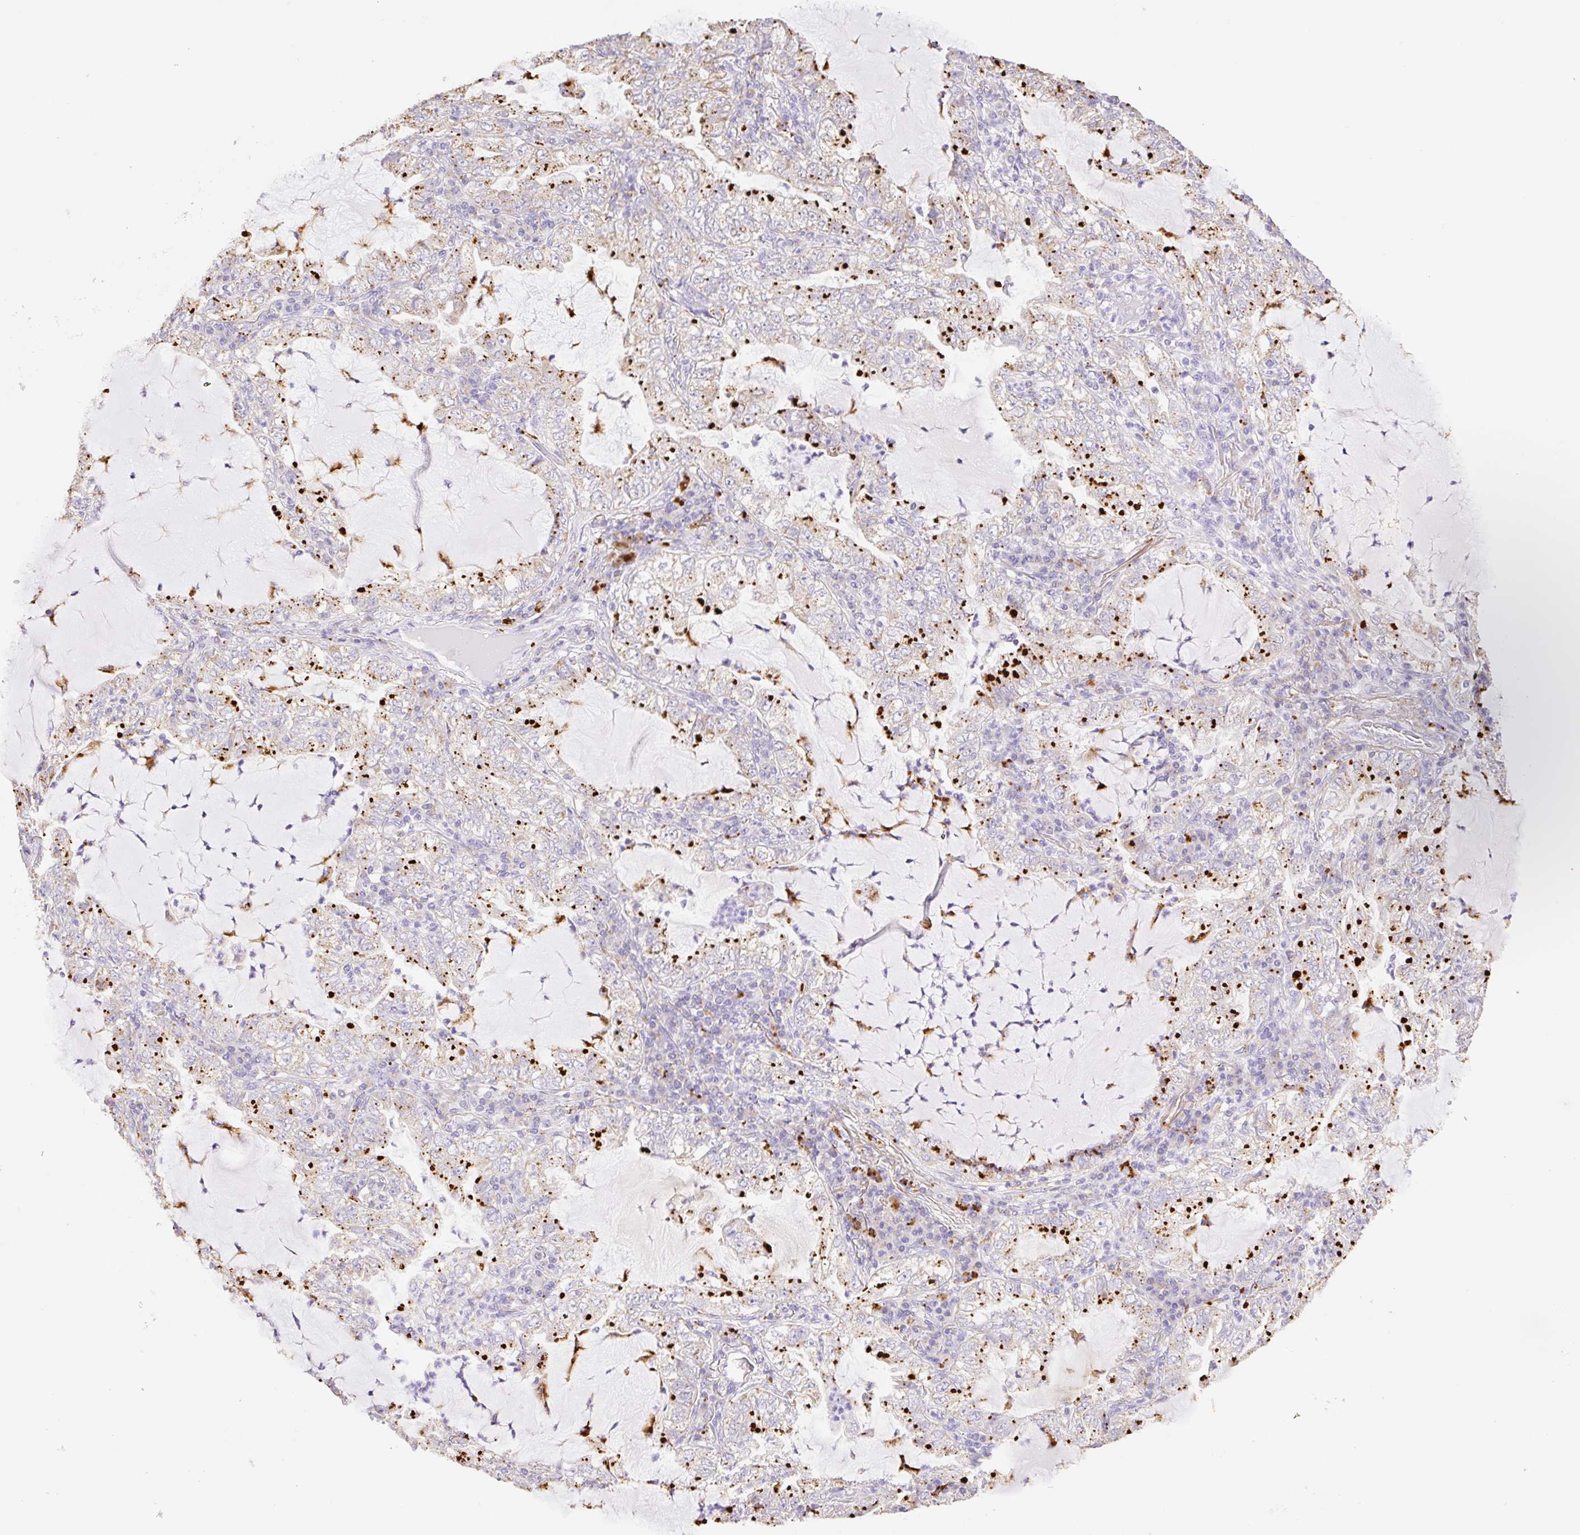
{"staining": {"intensity": "strong", "quantity": "25%-75%", "location": "cytoplasmic/membranous"}, "tissue": "lung cancer", "cell_type": "Tumor cells", "image_type": "cancer", "snomed": [{"axis": "morphology", "description": "Adenocarcinoma, NOS"}, {"axis": "topography", "description": "Lung"}], "caption": "A photomicrograph of human adenocarcinoma (lung) stained for a protein displays strong cytoplasmic/membranous brown staining in tumor cells.", "gene": "COPZ2", "patient": {"sex": "female", "age": 73}}